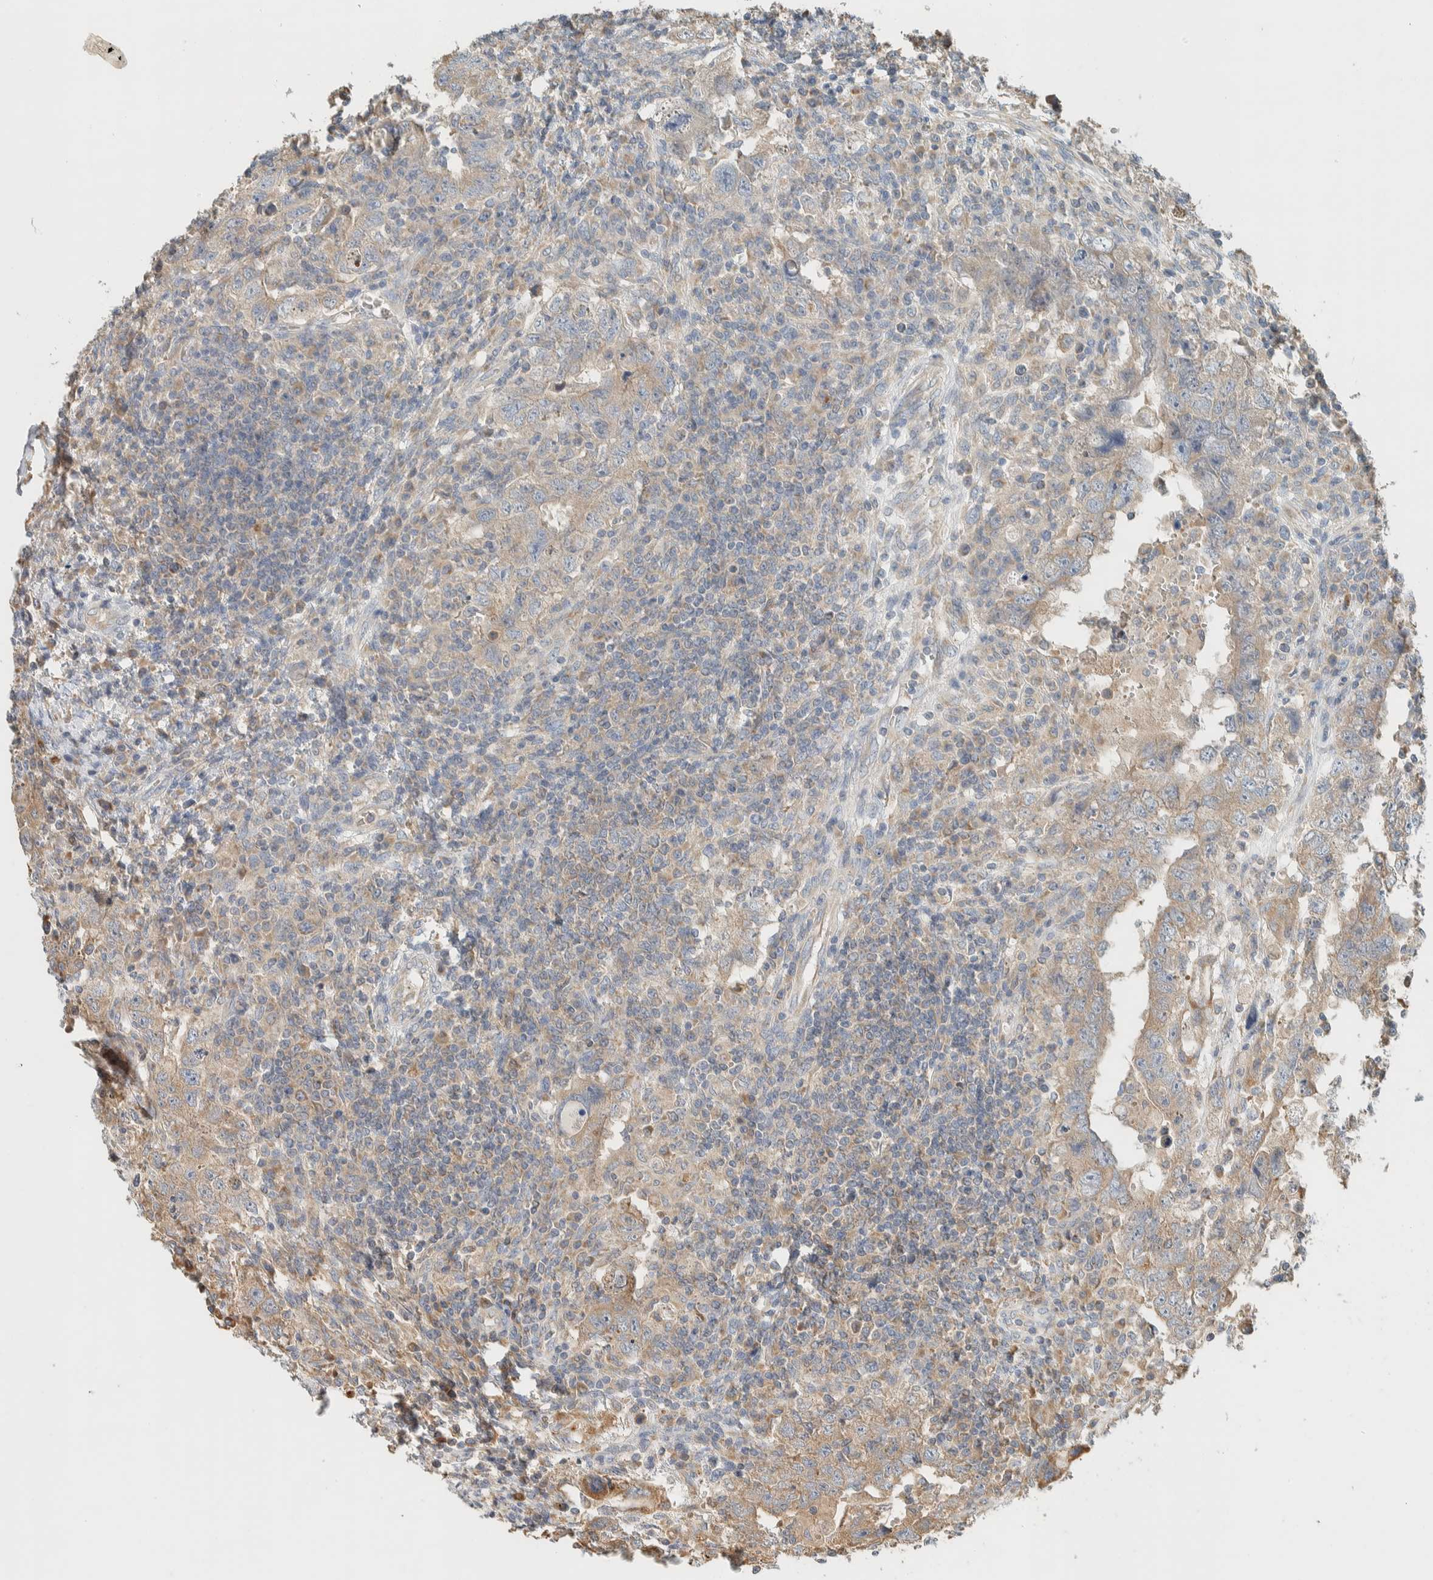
{"staining": {"intensity": "weak", "quantity": "<25%", "location": "cytoplasmic/membranous"}, "tissue": "testis cancer", "cell_type": "Tumor cells", "image_type": "cancer", "snomed": [{"axis": "morphology", "description": "Carcinoma, Embryonal, NOS"}, {"axis": "topography", "description": "Testis"}], "caption": "DAB (3,3'-diaminobenzidine) immunohistochemical staining of testis cancer shows no significant positivity in tumor cells.", "gene": "RAB11FIP1", "patient": {"sex": "male", "age": 26}}